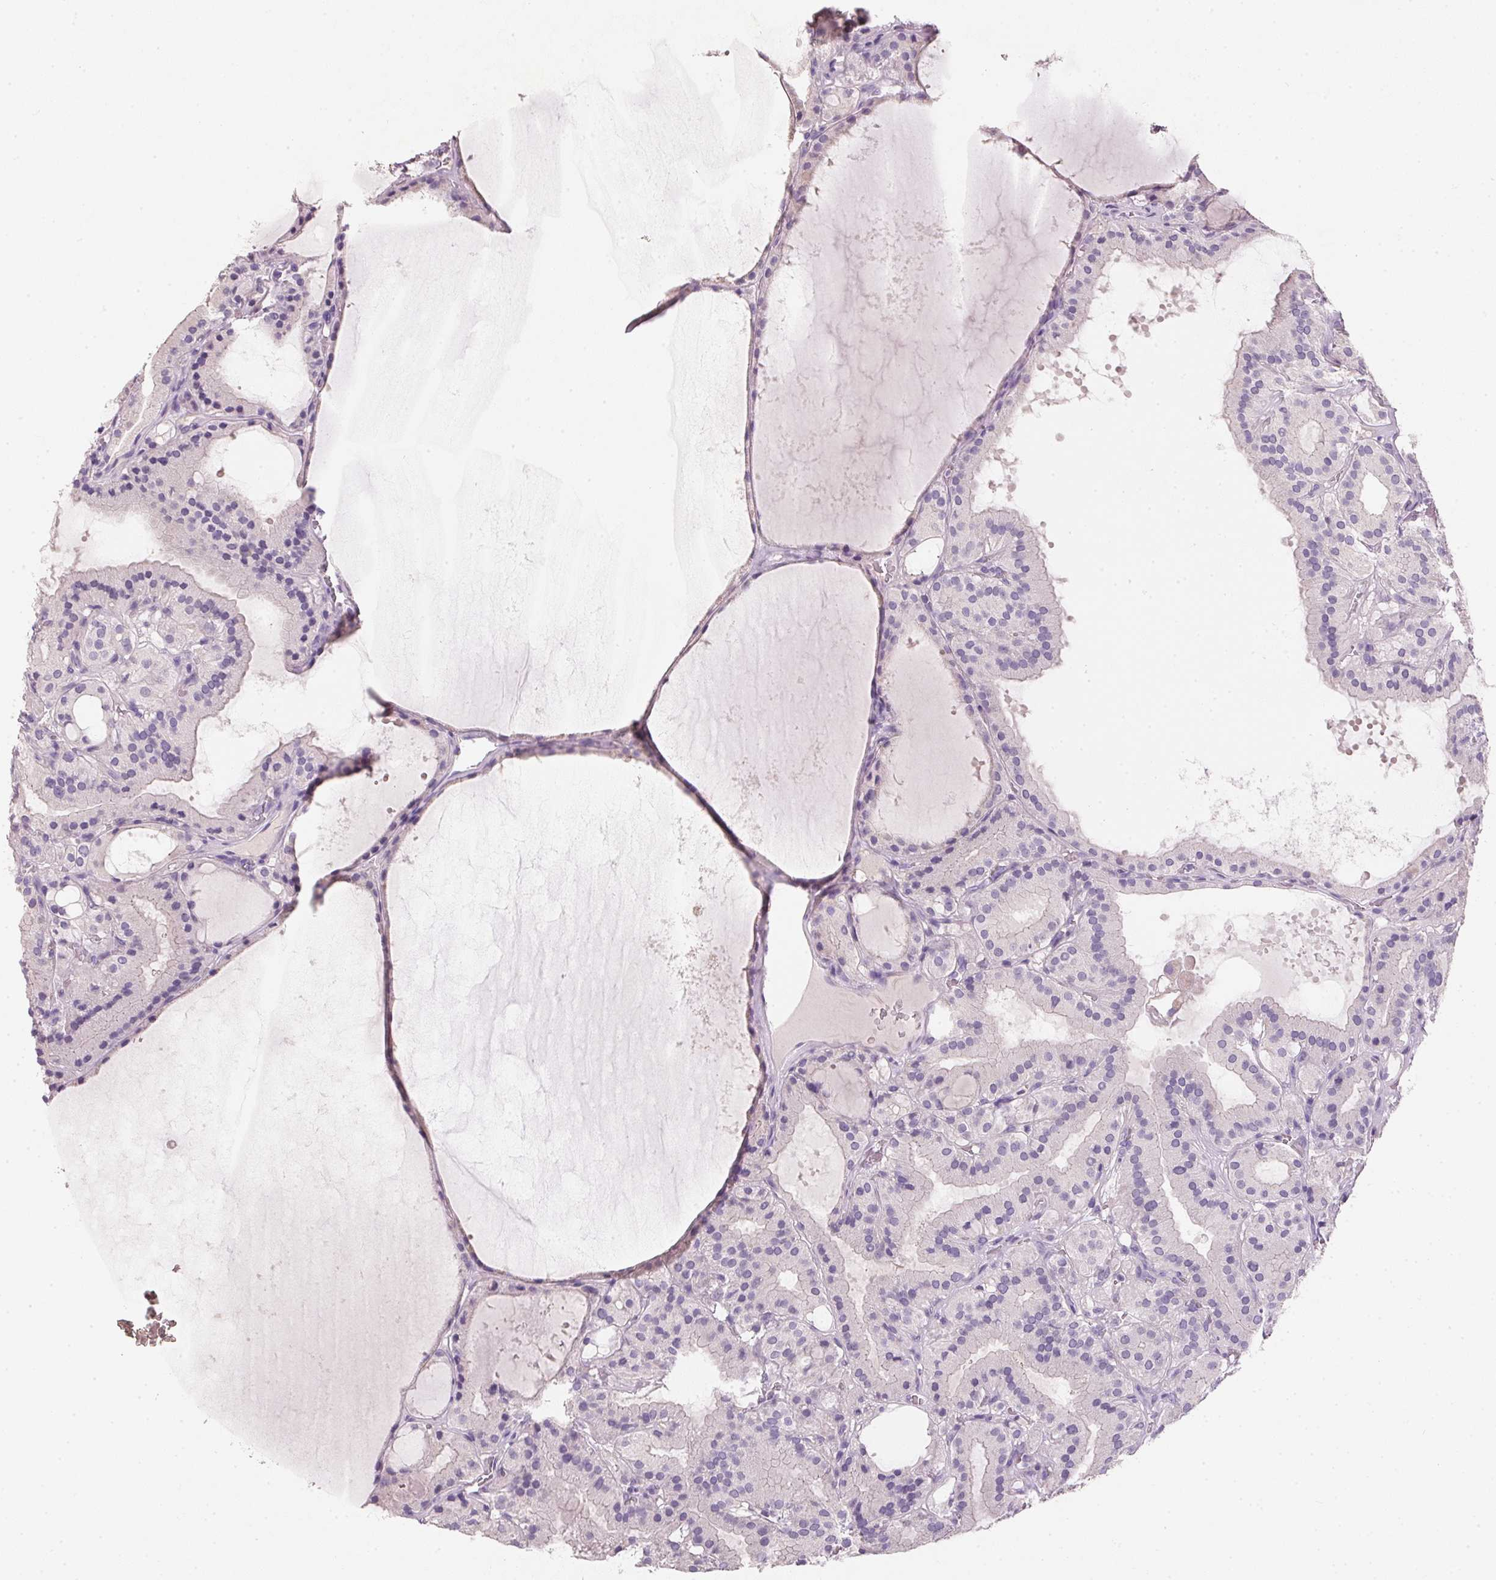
{"staining": {"intensity": "negative", "quantity": "none", "location": "none"}, "tissue": "thyroid cancer", "cell_type": "Tumor cells", "image_type": "cancer", "snomed": [{"axis": "morphology", "description": "Papillary adenocarcinoma, NOS"}, {"axis": "topography", "description": "Thyroid gland"}], "caption": "An IHC photomicrograph of thyroid papillary adenocarcinoma is shown. There is no staining in tumor cells of thyroid papillary adenocarcinoma.", "gene": "HSD17B1", "patient": {"sex": "male", "age": 87}}